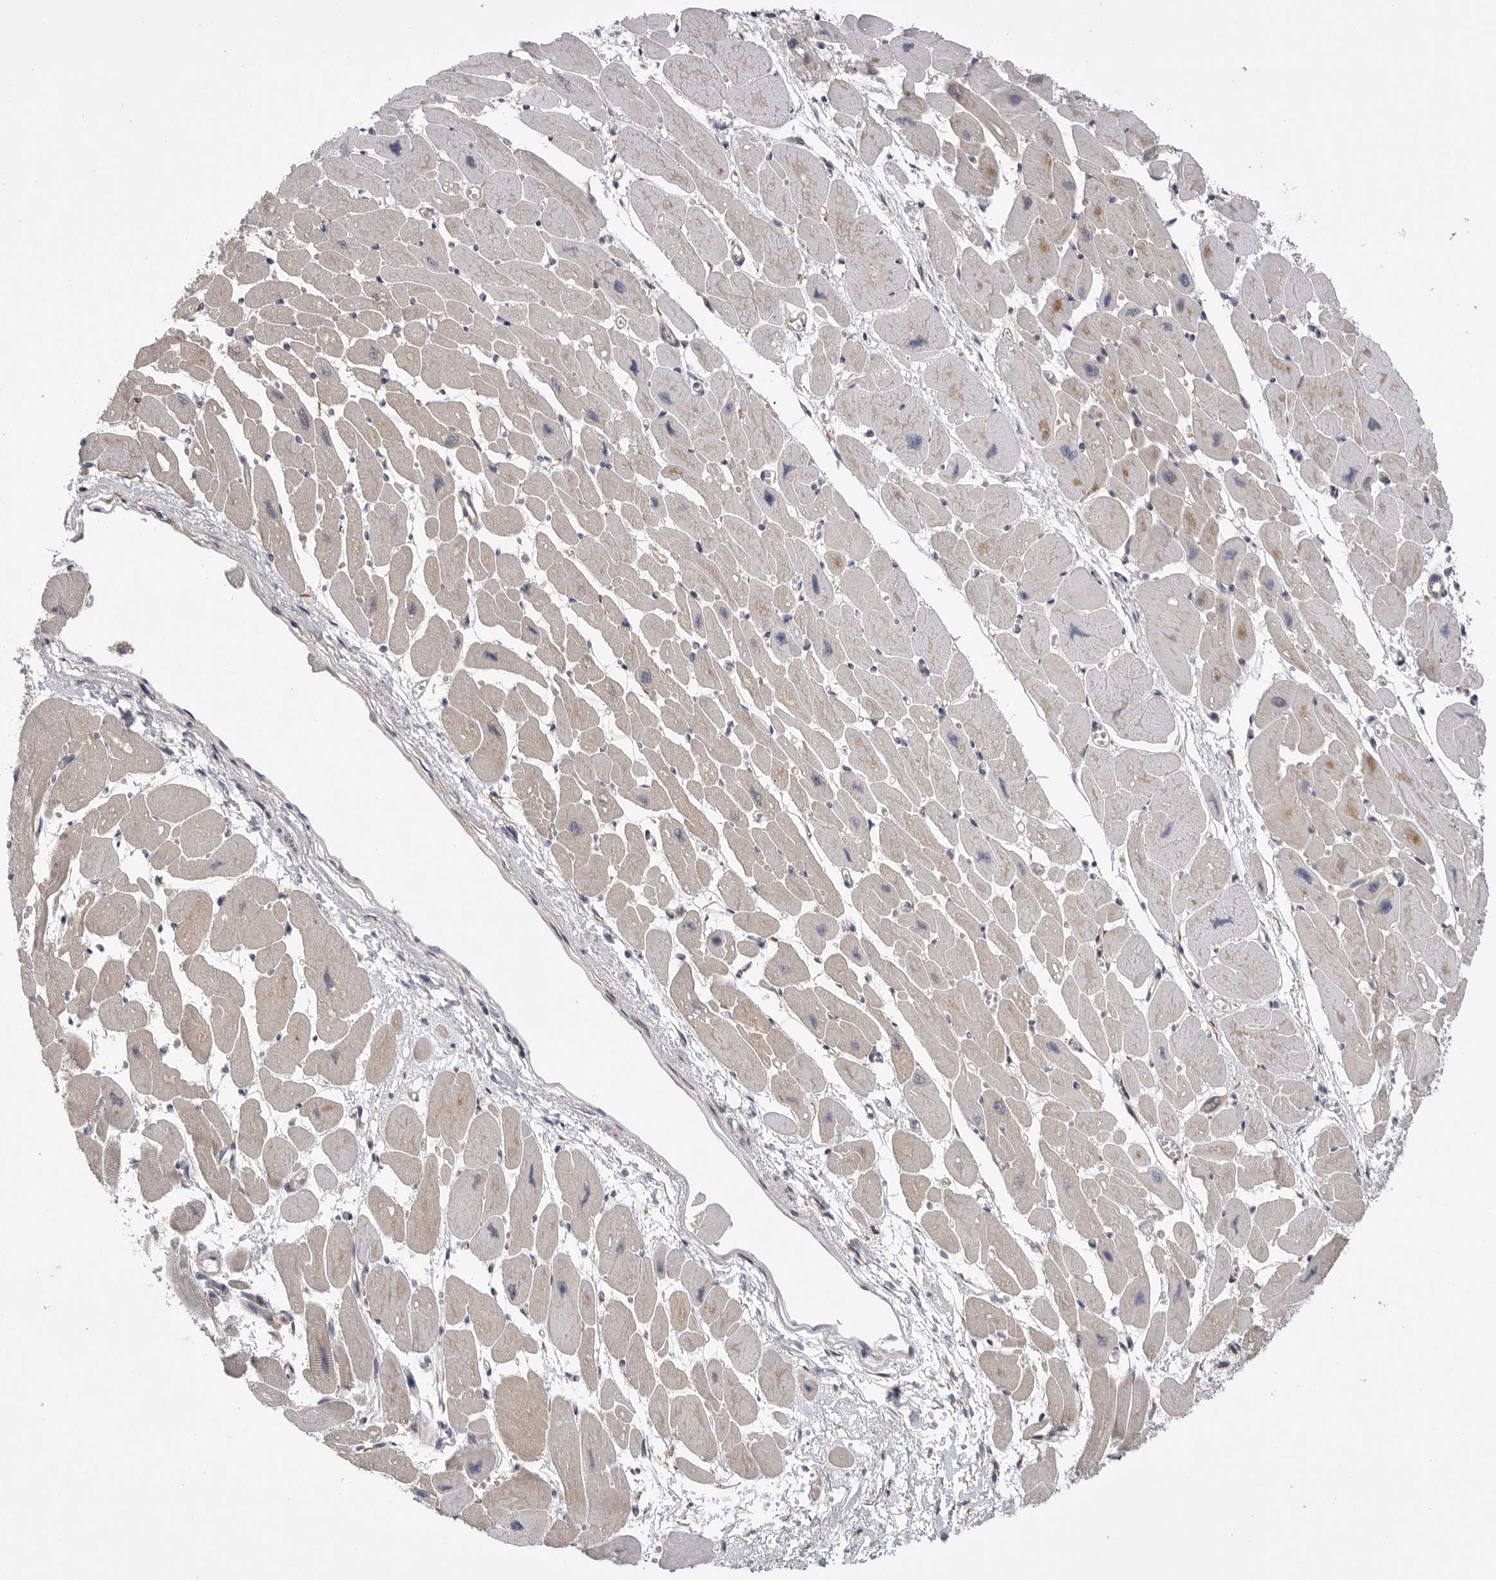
{"staining": {"intensity": "weak", "quantity": "25%-75%", "location": "cytoplasmic/membranous"}, "tissue": "heart muscle", "cell_type": "Cardiomyocytes", "image_type": "normal", "snomed": [{"axis": "morphology", "description": "Normal tissue, NOS"}, {"axis": "topography", "description": "Heart"}], "caption": "Brown immunohistochemical staining in unremarkable heart muscle displays weak cytoplasmic/membranous expression in approximately 25%-75% of cardiomyocytes. Using DAB (3,3'-diaminobenzidine) (brown) and hematoxylin (blue) stains, captured at high magnification using brightfield microscopy.", "gene": "FBXO43", "patient": {"sex": "female", "age": 54}}